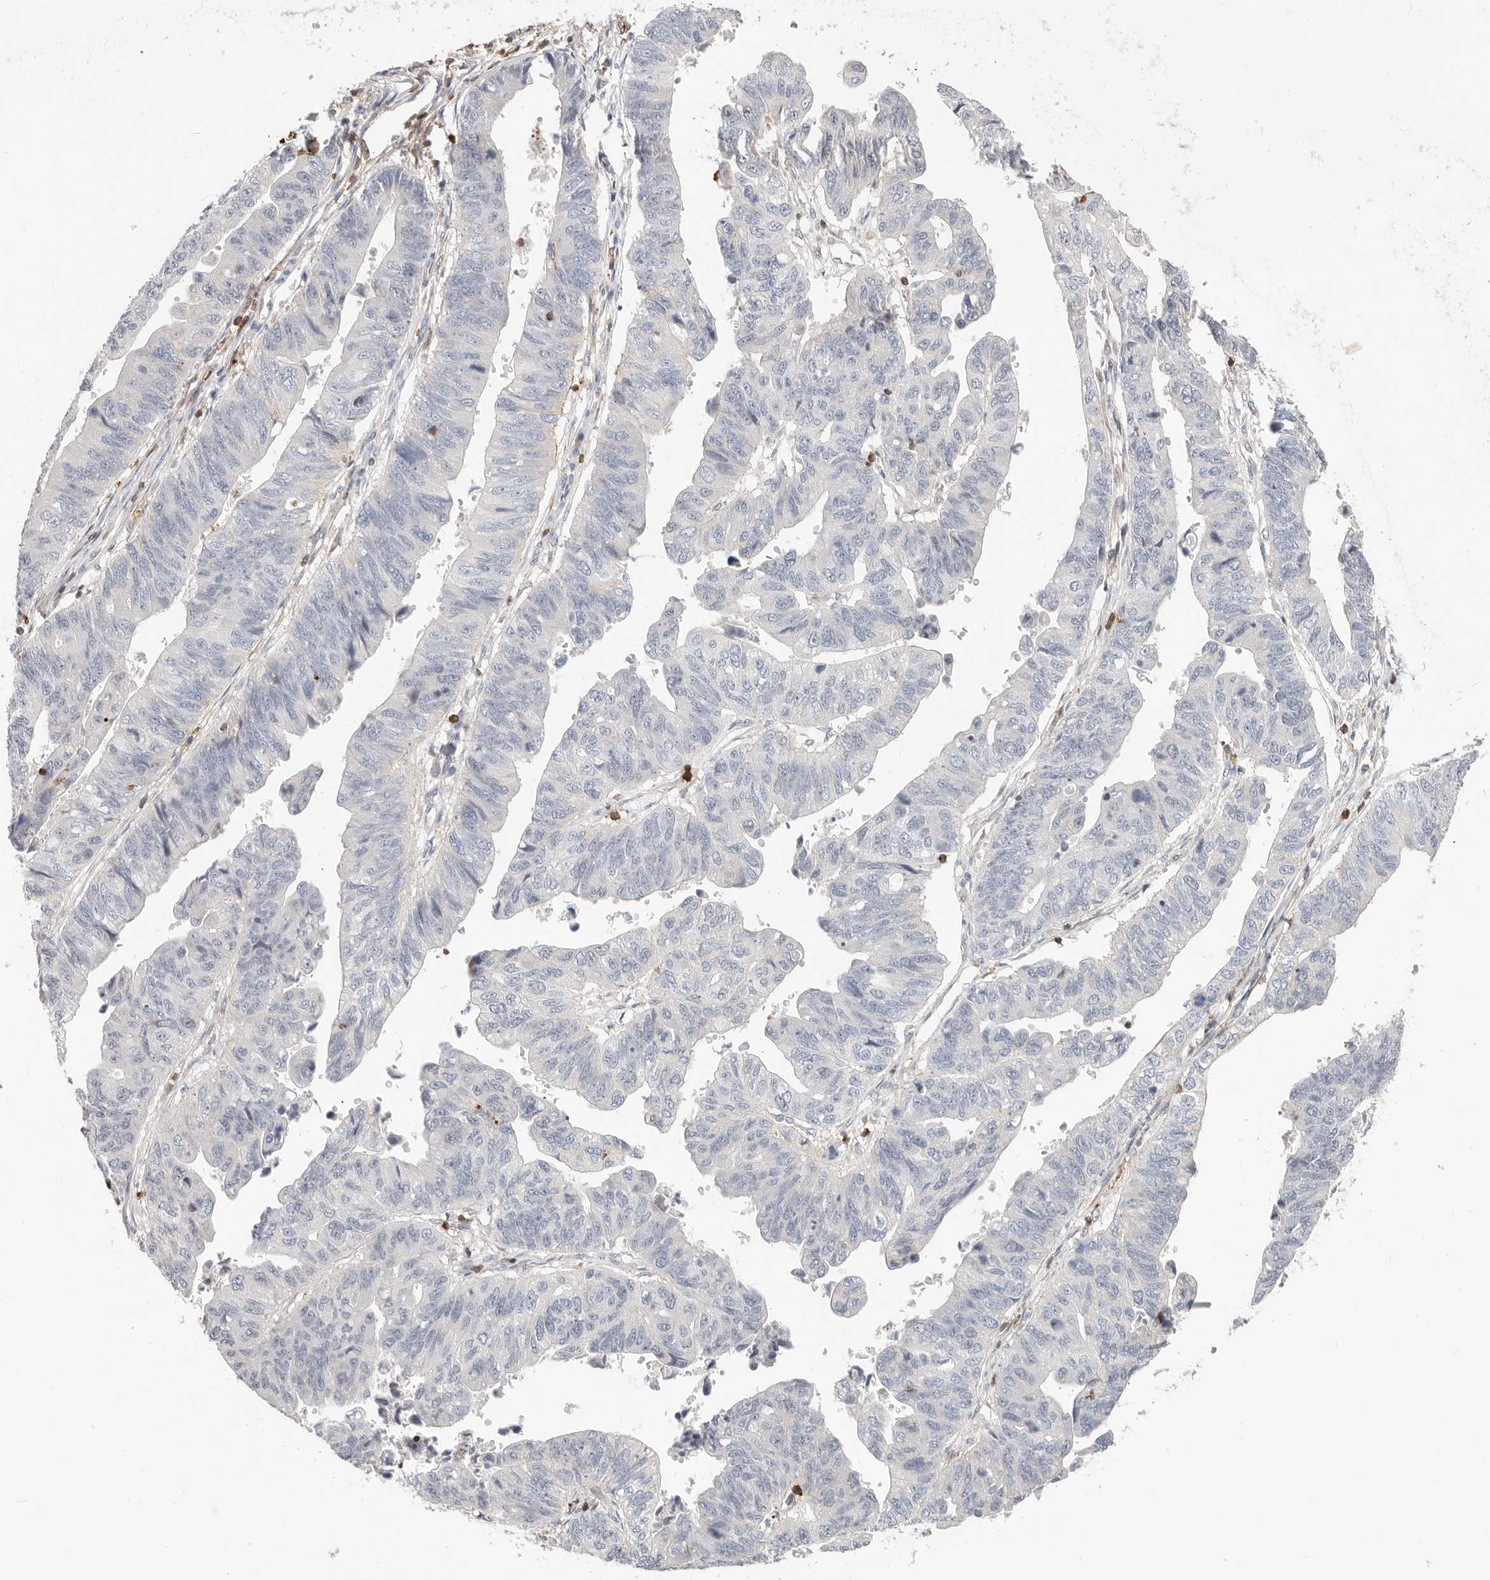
{"staining": {"intensity": "negative", "quantity": "none", "location": "none"}, "tissue": "stomach cancer", "cell_type": "Tumor cells", "image_type": "cancer", "snomed": [{"axis": "morphology", "description": "Adenocarcinoma, NOS"}, {"axis": "topography", "description": "Stomach"}], "caption": "An image of stomach cancer (adenocarcinoma) stained for a protein exhibits no brown staining in tumor cells.", "gene": "TMEM63B", "patient": {"sex": "male", "age": 59}}